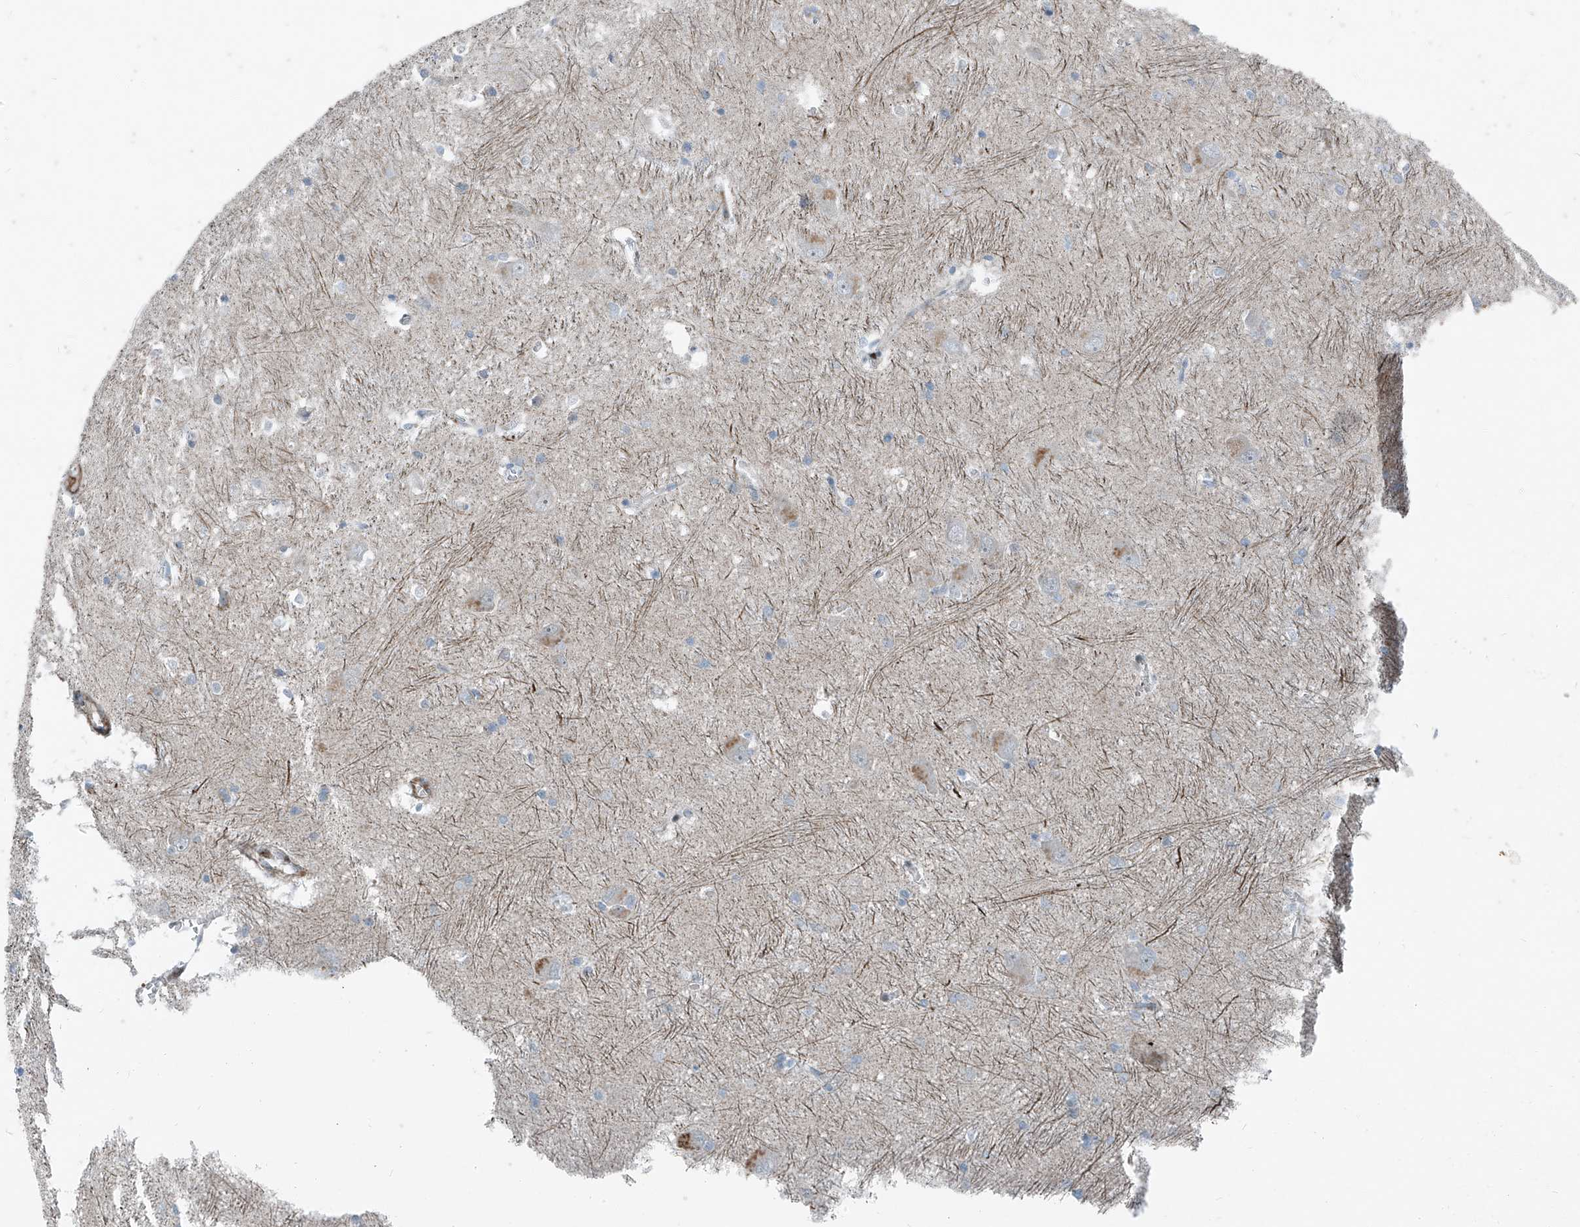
{"staining": {"intensity": "negative", "quantity": "none", "location": "none"}, "tissue": "caudate", "cell_type": "Glial cells", "image_type": "normal", "snomed": [{"axis": "morphology", "description": "Normal tissue, NOS"}, {"axis": "topography", "description": "Lateral ventricle wall"}], "caption": "This is a photomicrograph of immunohistochemistry staining of benign caudate, which shows no staining in glial cells.", "gene": "PPCS", "patient": {"sex": "male", "age": 37}}